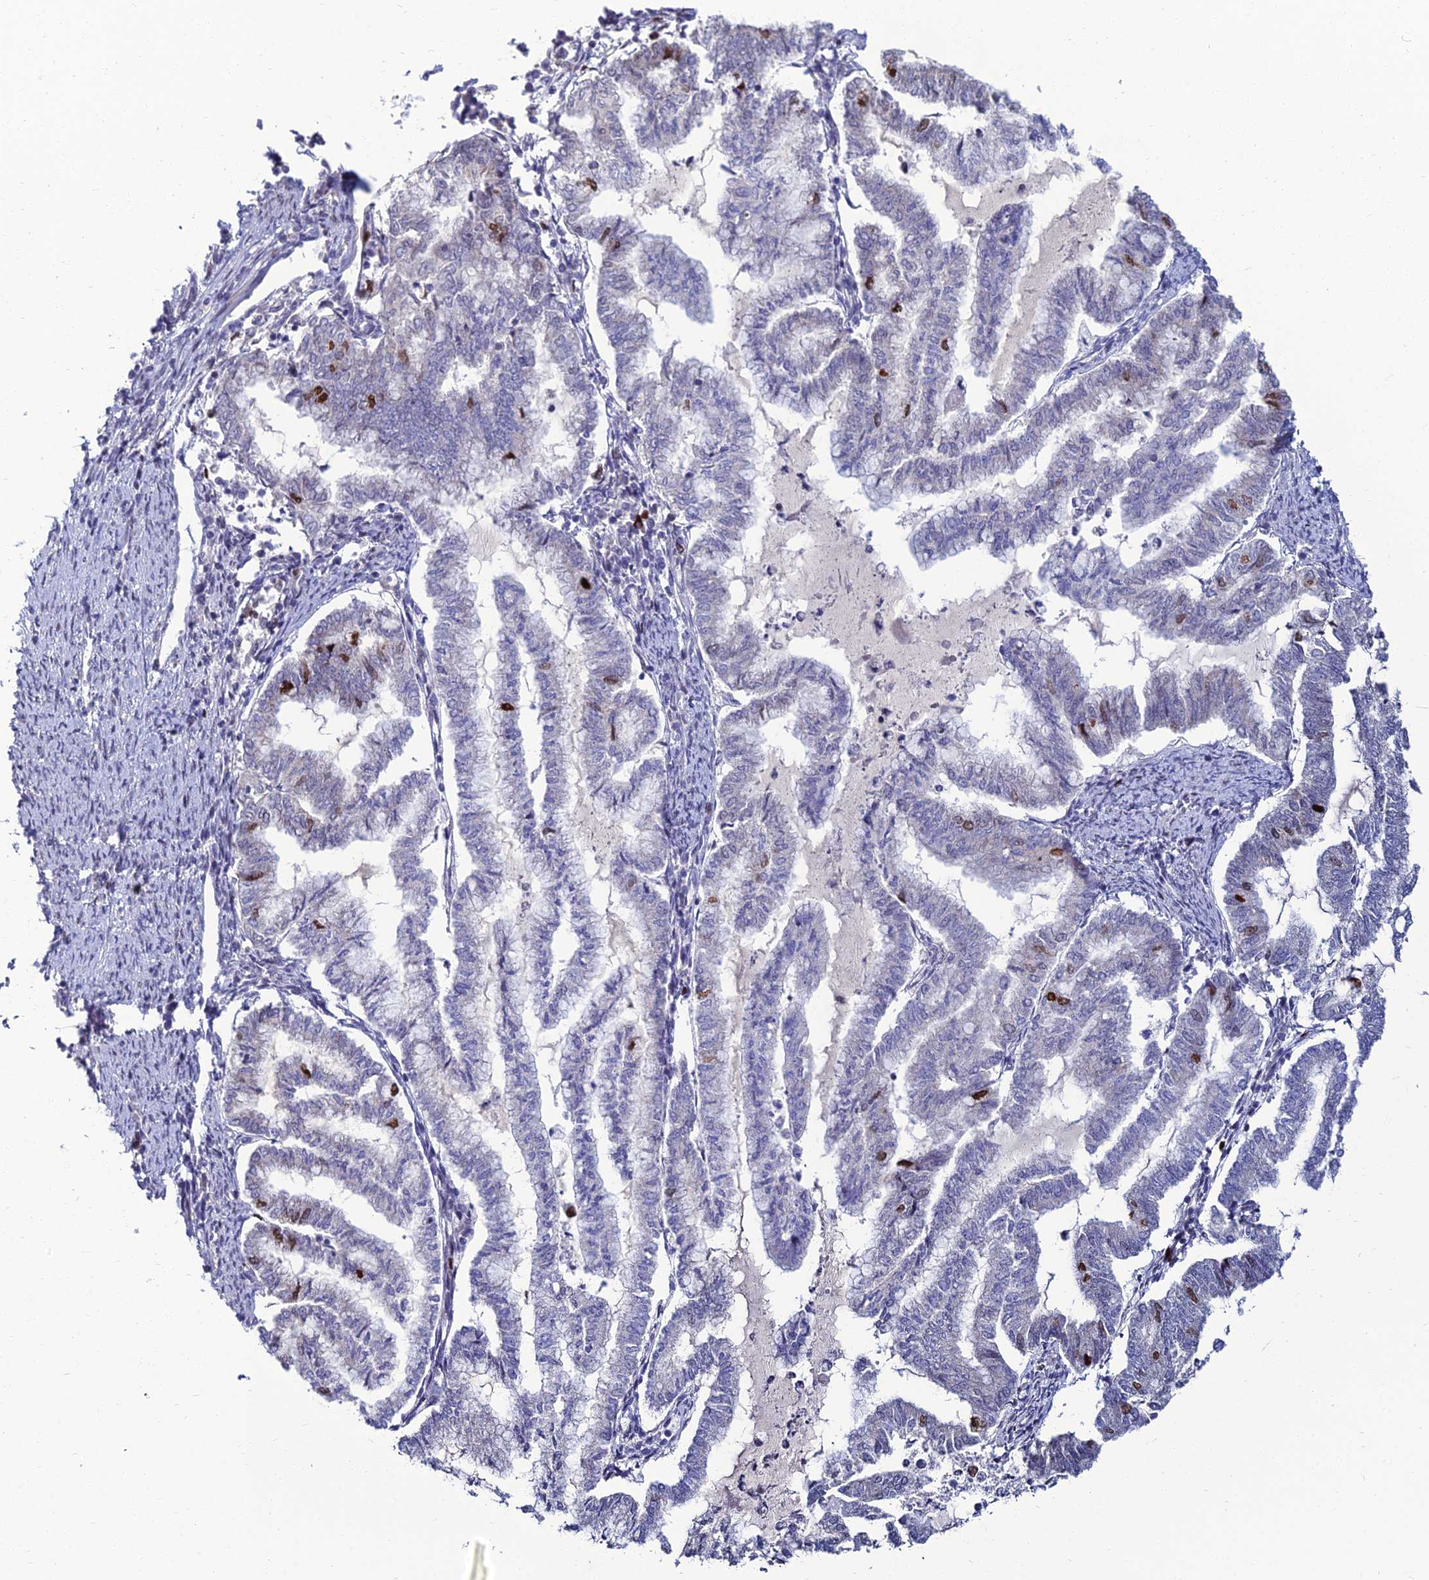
{"staining": {"intensity": "strong", "quantity": "<25%", "location": "nuclear"}, "tissue": "endometrial cancer", "cell_type": "Tumor cells", "image_type": "cancer", "snomed": [{"axis": "morphology", "description": "Adenocarcinoma, NOS"}, {"axis": "topography", "description": "Endometrium"}], "caption": "Immunohistochemistry photomicrograph of human endometrial adenocarcinoma stained for a protein (brown), which demonstrates medium levels of strong nuclear expression in about <25% of tumor cells.", "gene": "TAF9B", "patient": {"sex": "female", "age": 79}}